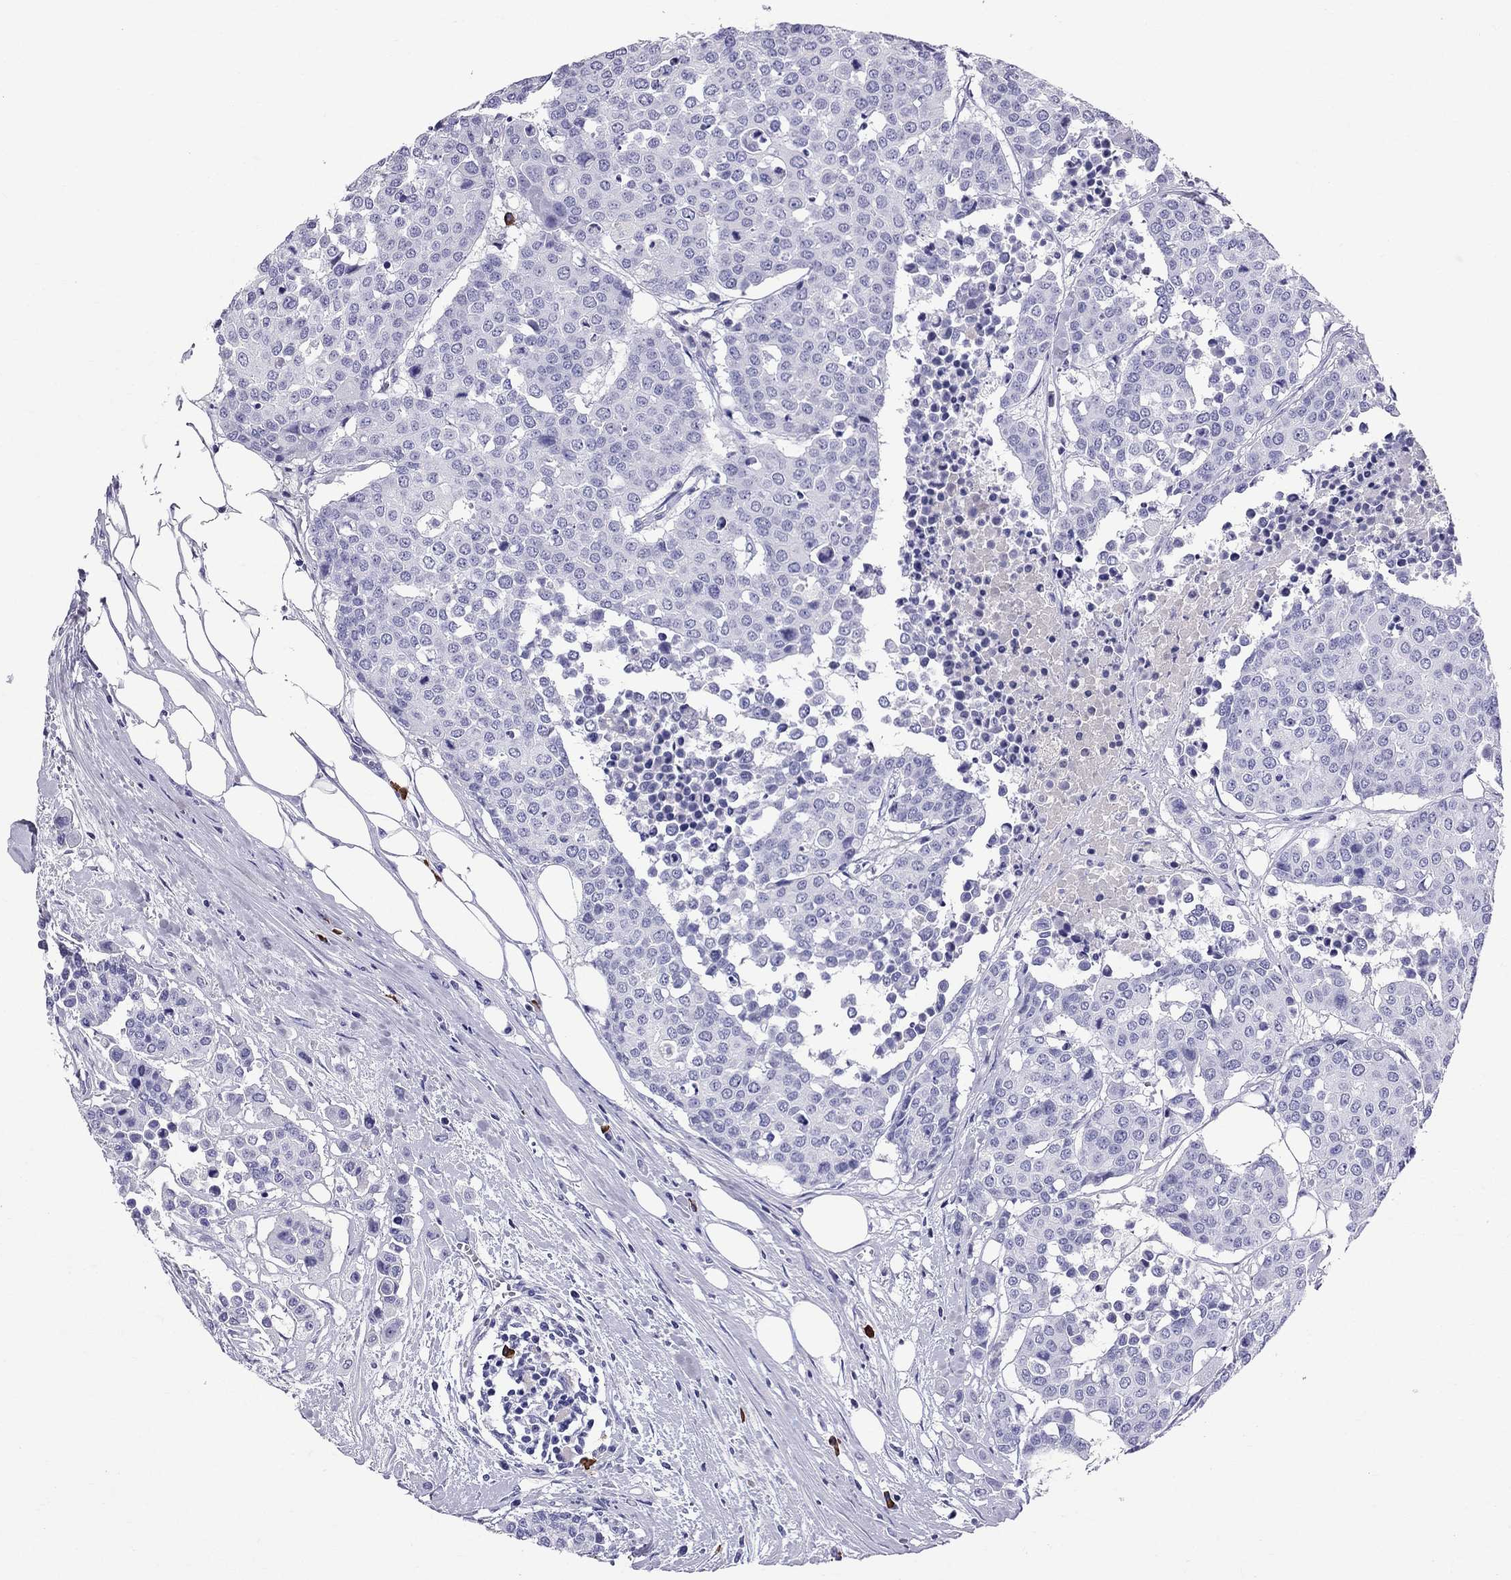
{"staining": {"intensity": "negative", "quantity": "none", "location": "none"}, "tissue": "carcinoid", "cell_type": "Tumor cells", "image_type": "cancer", "snomed": [{"axis": "morphology", "description": "Carcinoid, malignant, NOS"}, {"axis": "topography", "description": "Colon"}], "caption": "Protein analysis of carcinoid reveals no significant staining in tumor cells.", "gene": "SCART1", "patient": {"sex": "male", "age": 81}}